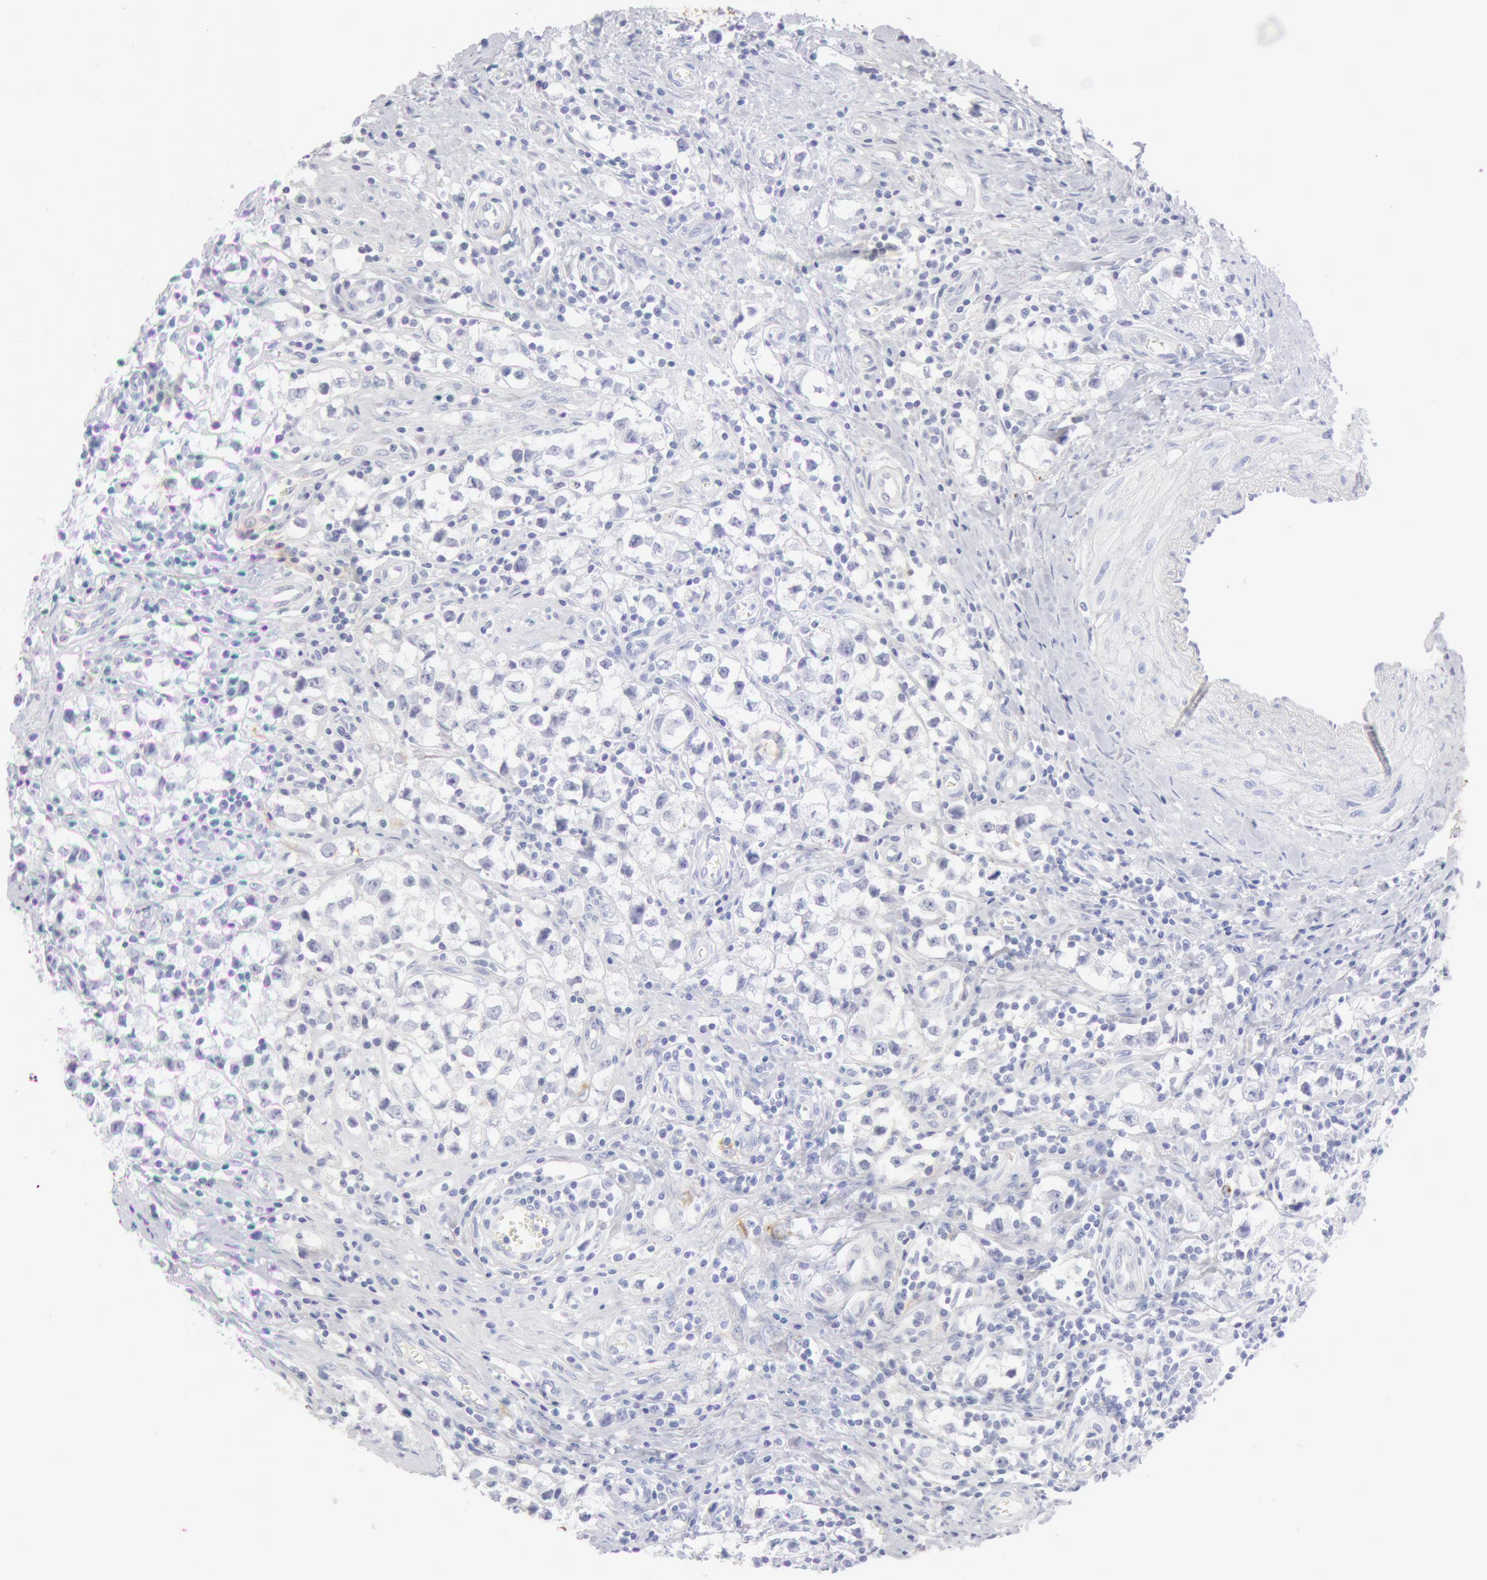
{"staining": {"intensity": "negative", "quantity": "none", "location": "none"}, "tissue": "testis cancer", "cell_type": "Tumor cells", "image_type": "cancer", "snomed": [{"axis": "morphology", "description": "Seminoma, NOS"}, {"axis": "topography", "description": "Testis"}], "caption": "Protein analysis of testis cancer (seminoma) shows no significant expression in tumor cells. (Immunohistochemistry, brightfield microscopy, high magnification).", "gene": "KRT8", "patient": {"sex": "male", "age": 35}}